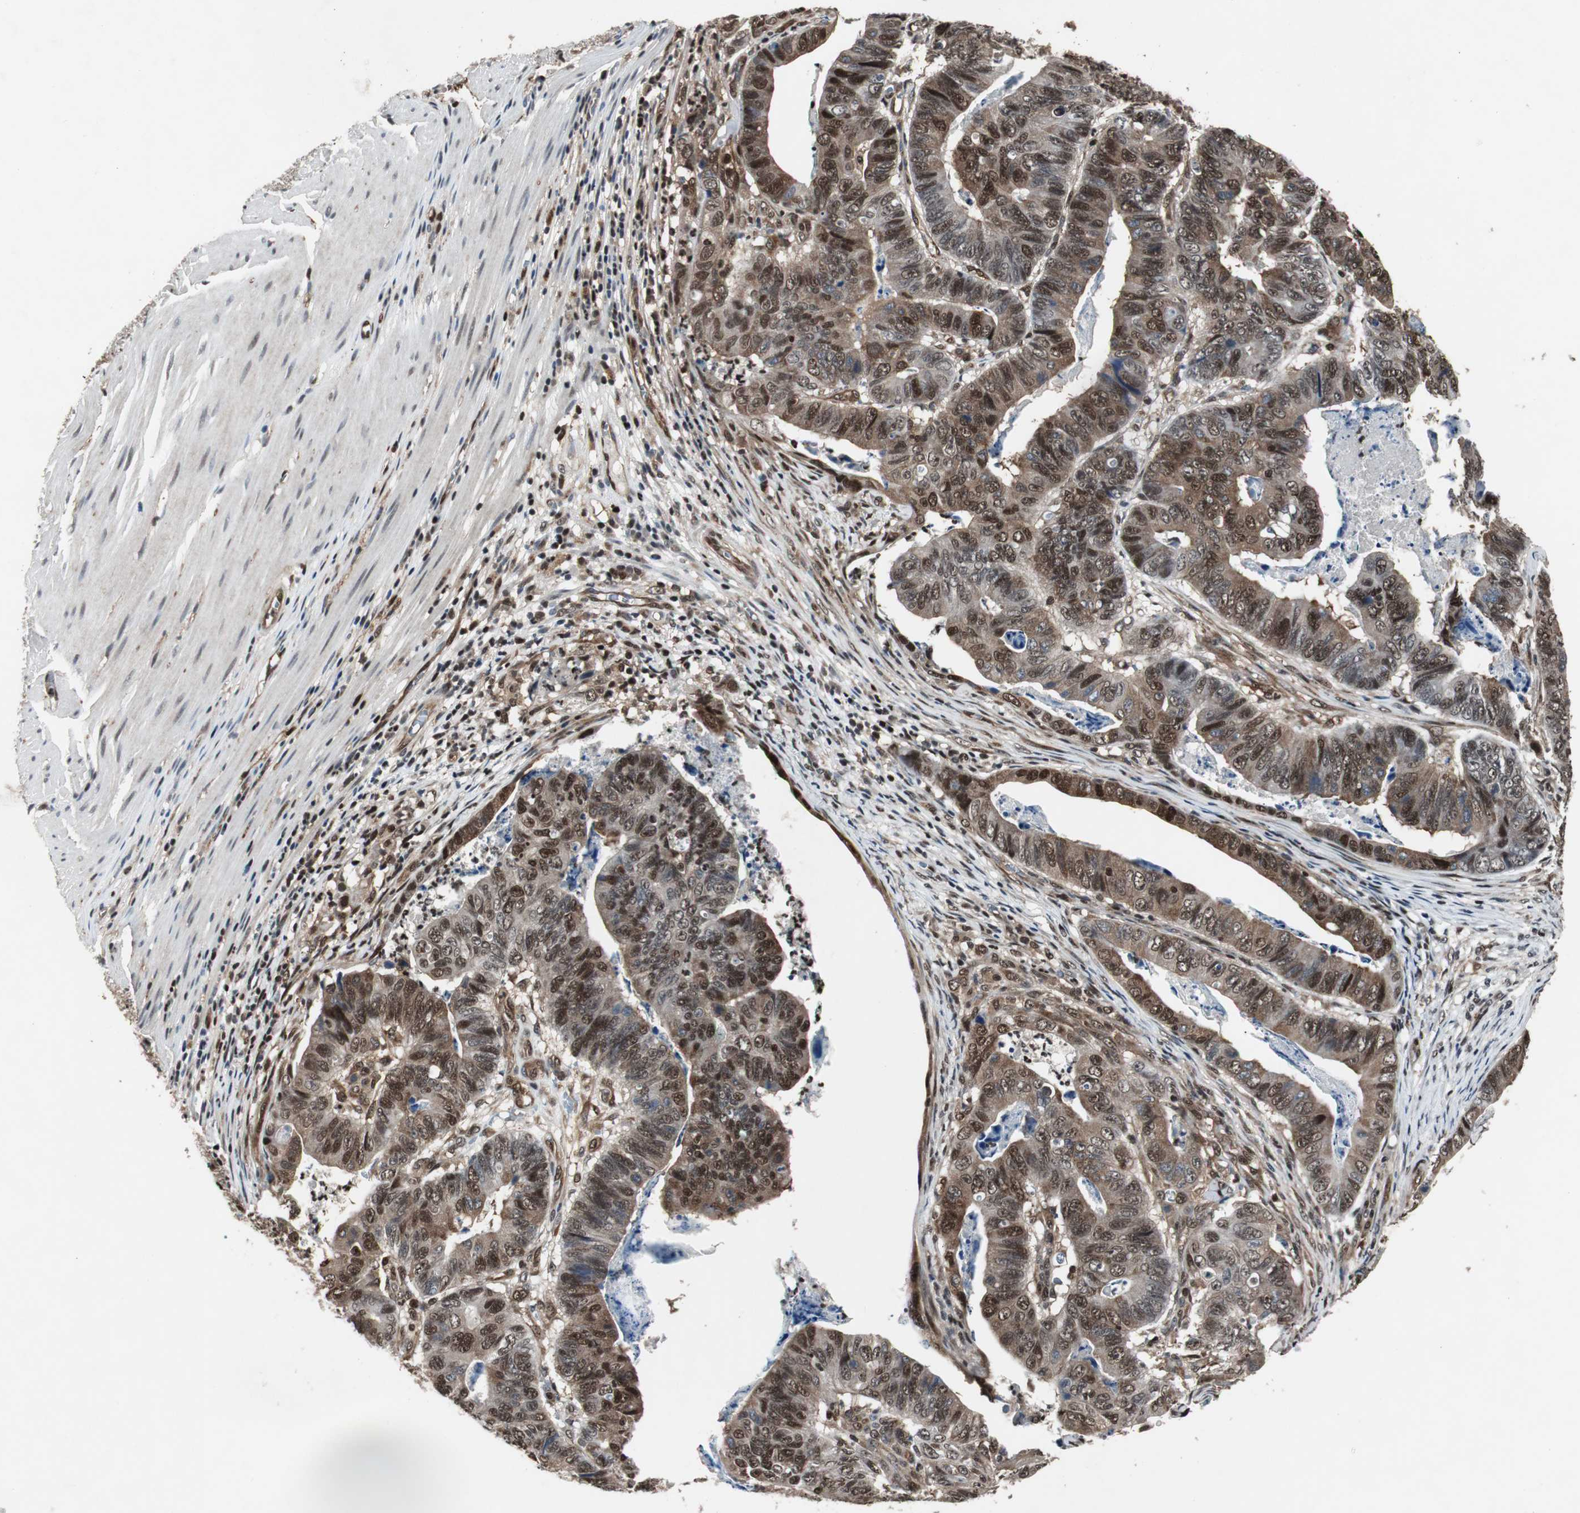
{"staining": {"intensity": "strong", "quantity": ">75%", "location": "cytoplasmic/membranous,nuclear"}, "tissue": "stomach cancer", "cell_type": "Tumor cells", "image_type": "cancer", "snomed": [{"axis": "morphology", "description": "Adenocarcinoma, NOS"}, {"axis": "topography", "description": "Stomach, lower"}], "caption": "This is an image of IHC staining of adenocarcinoma (stomach), which shows strong staining in the cytoplasmic/membranous and nuclear of tumor cells.", "gene": "ACLY", "patient": {"sex": "male", "age": 77}}